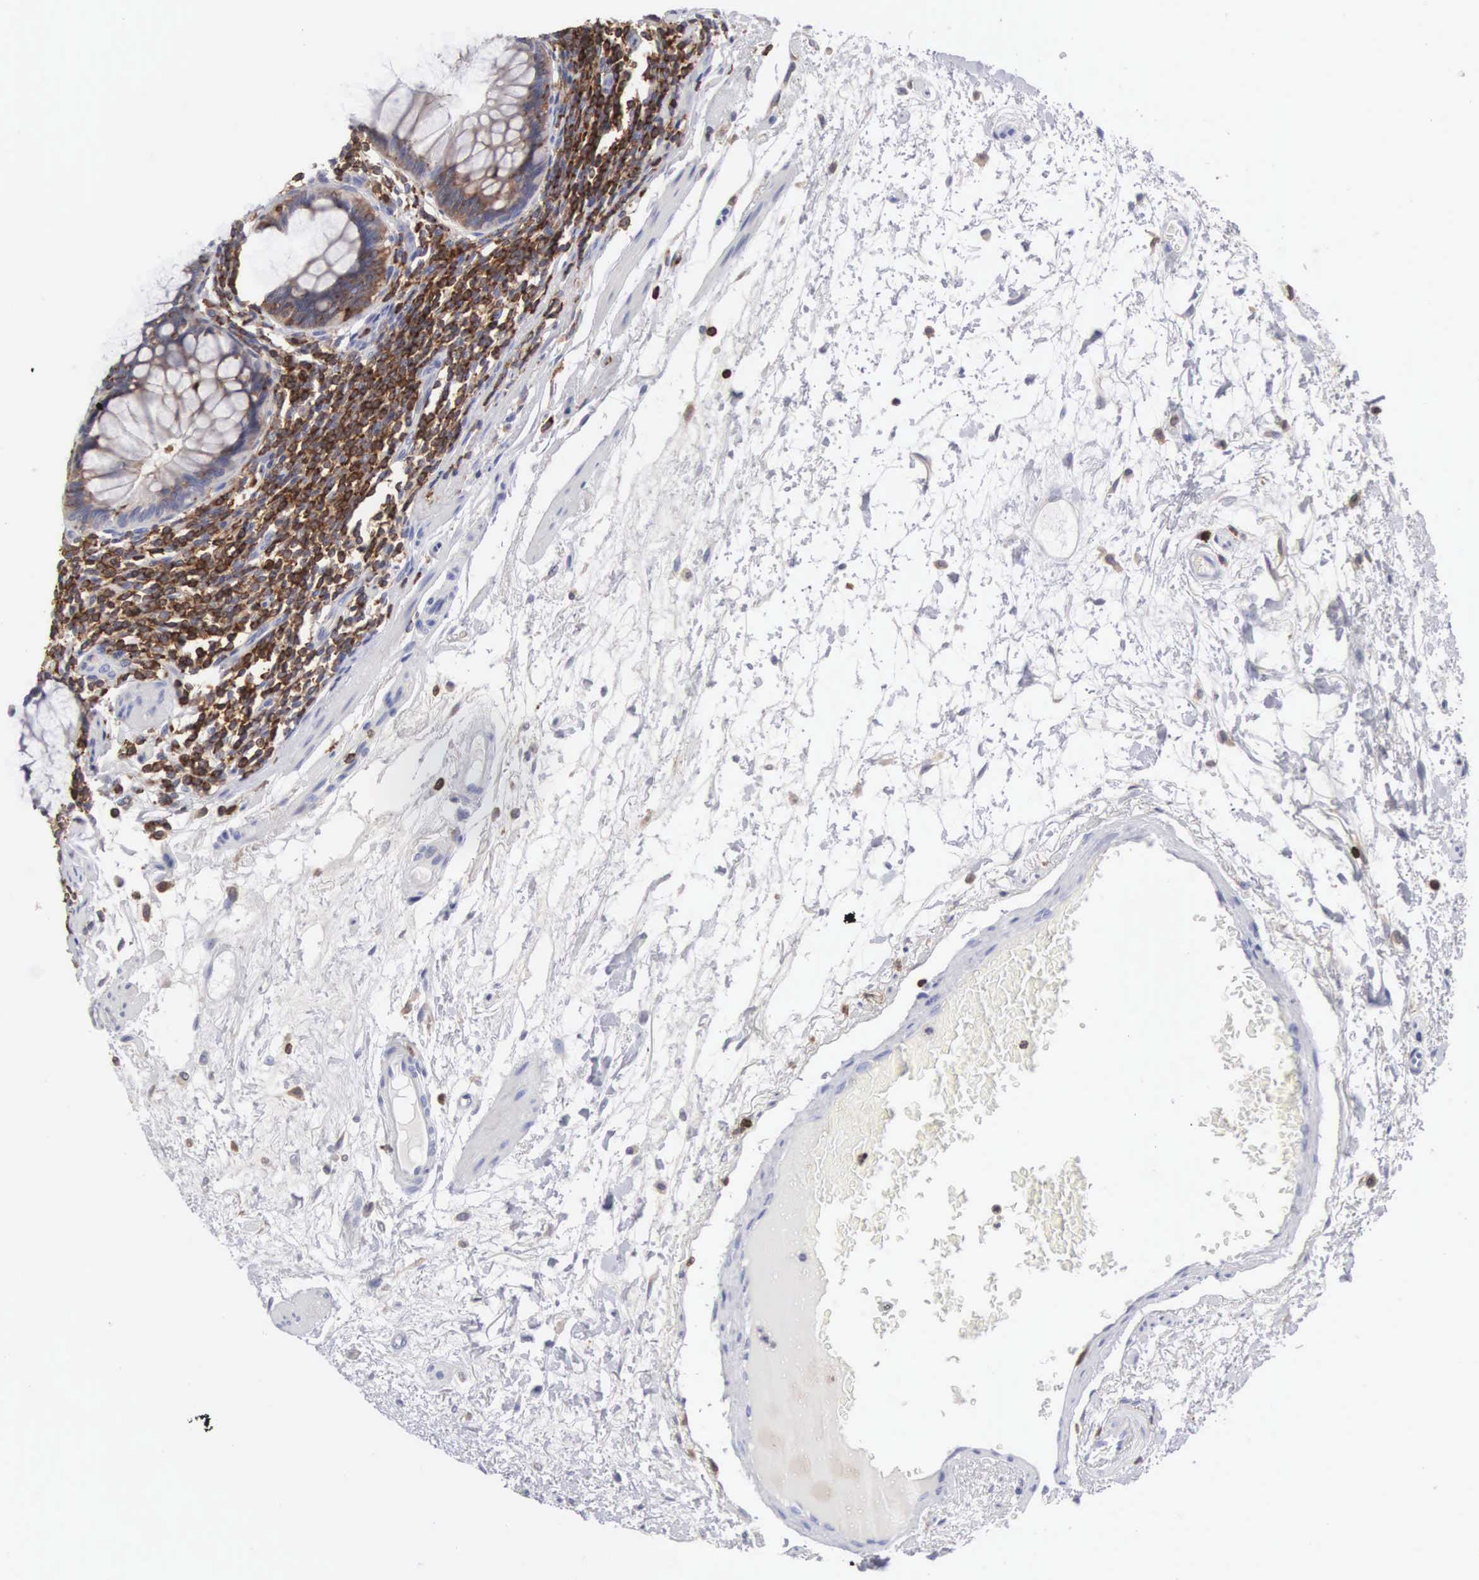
{"staining": {"intensity": "negative", "quantity": "none", "location": "none"}, "tissue": "colon", "cell_type": "Endothelial cells", "image_type": "normal", "snomed": [{"axis": "morphology", "description": "Normal tissue, NOS"}, {"axis": "topography", "description": "Colon"}], "caption": "IHC image of normal colon stained for a protein (brown), which exhibits no positivity in endothelial cells.", "gene": "ENSG00000285304", "patient": {"sex": "male", "age": 1}}